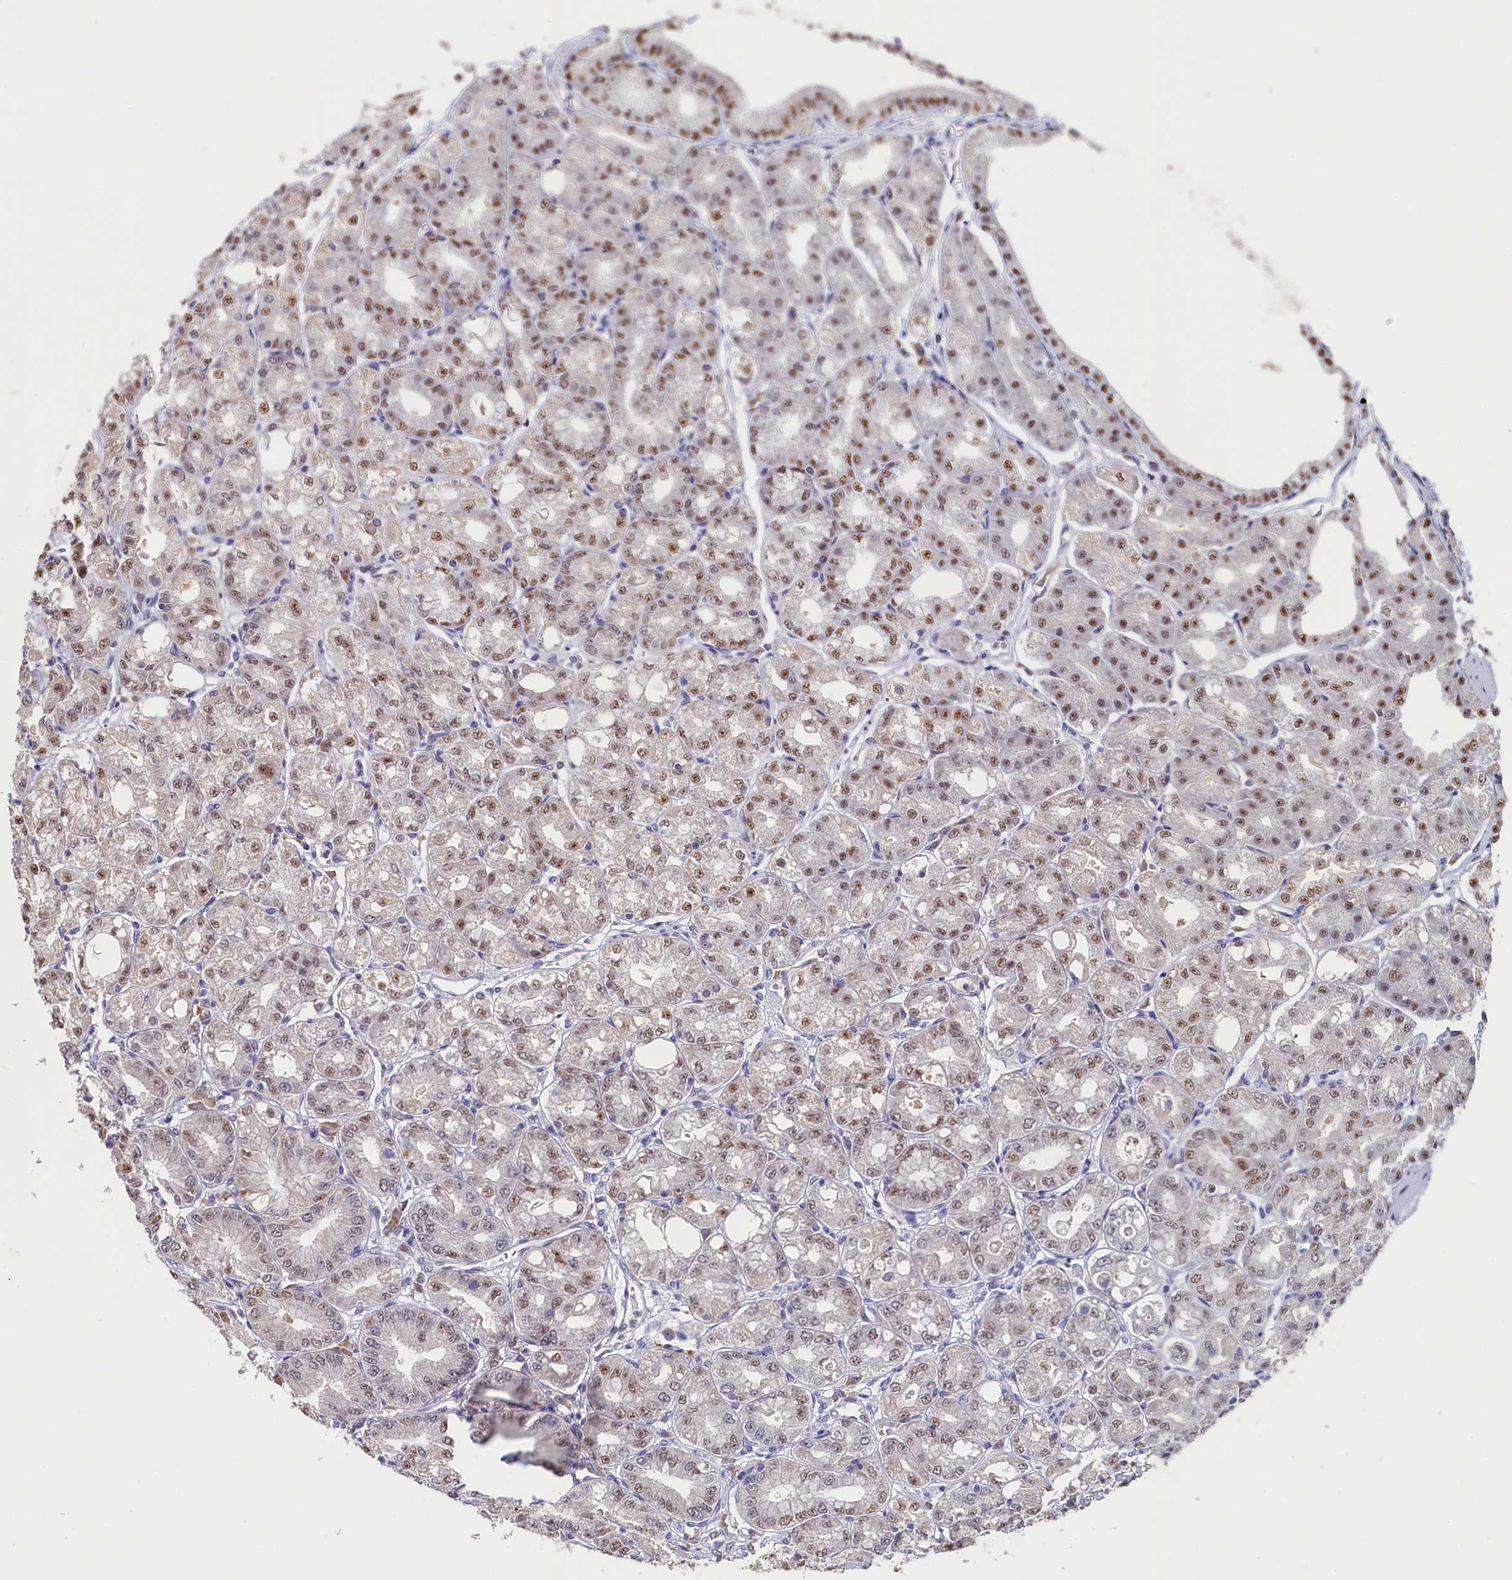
{"staining": {"intensity": "strong", "quantity": "25%-75%", "location": "nuclear"}, "tissue": "stomach", "cell_type": "Glandular cells", "image_type": "normal", "snomed": [{"axis": "morphology", "description": "Normal tissue, NOS"}, {"axis": "topography", "description": "Stomach, lower"}], "caption": "Benign stomach demonstrates strong nuclear positivity in about 25%-75% of glandular cells, visualized by immunohistochemistry.", "gene": "MOSPD3", "patient": {"sex": "male", "age": 71}}